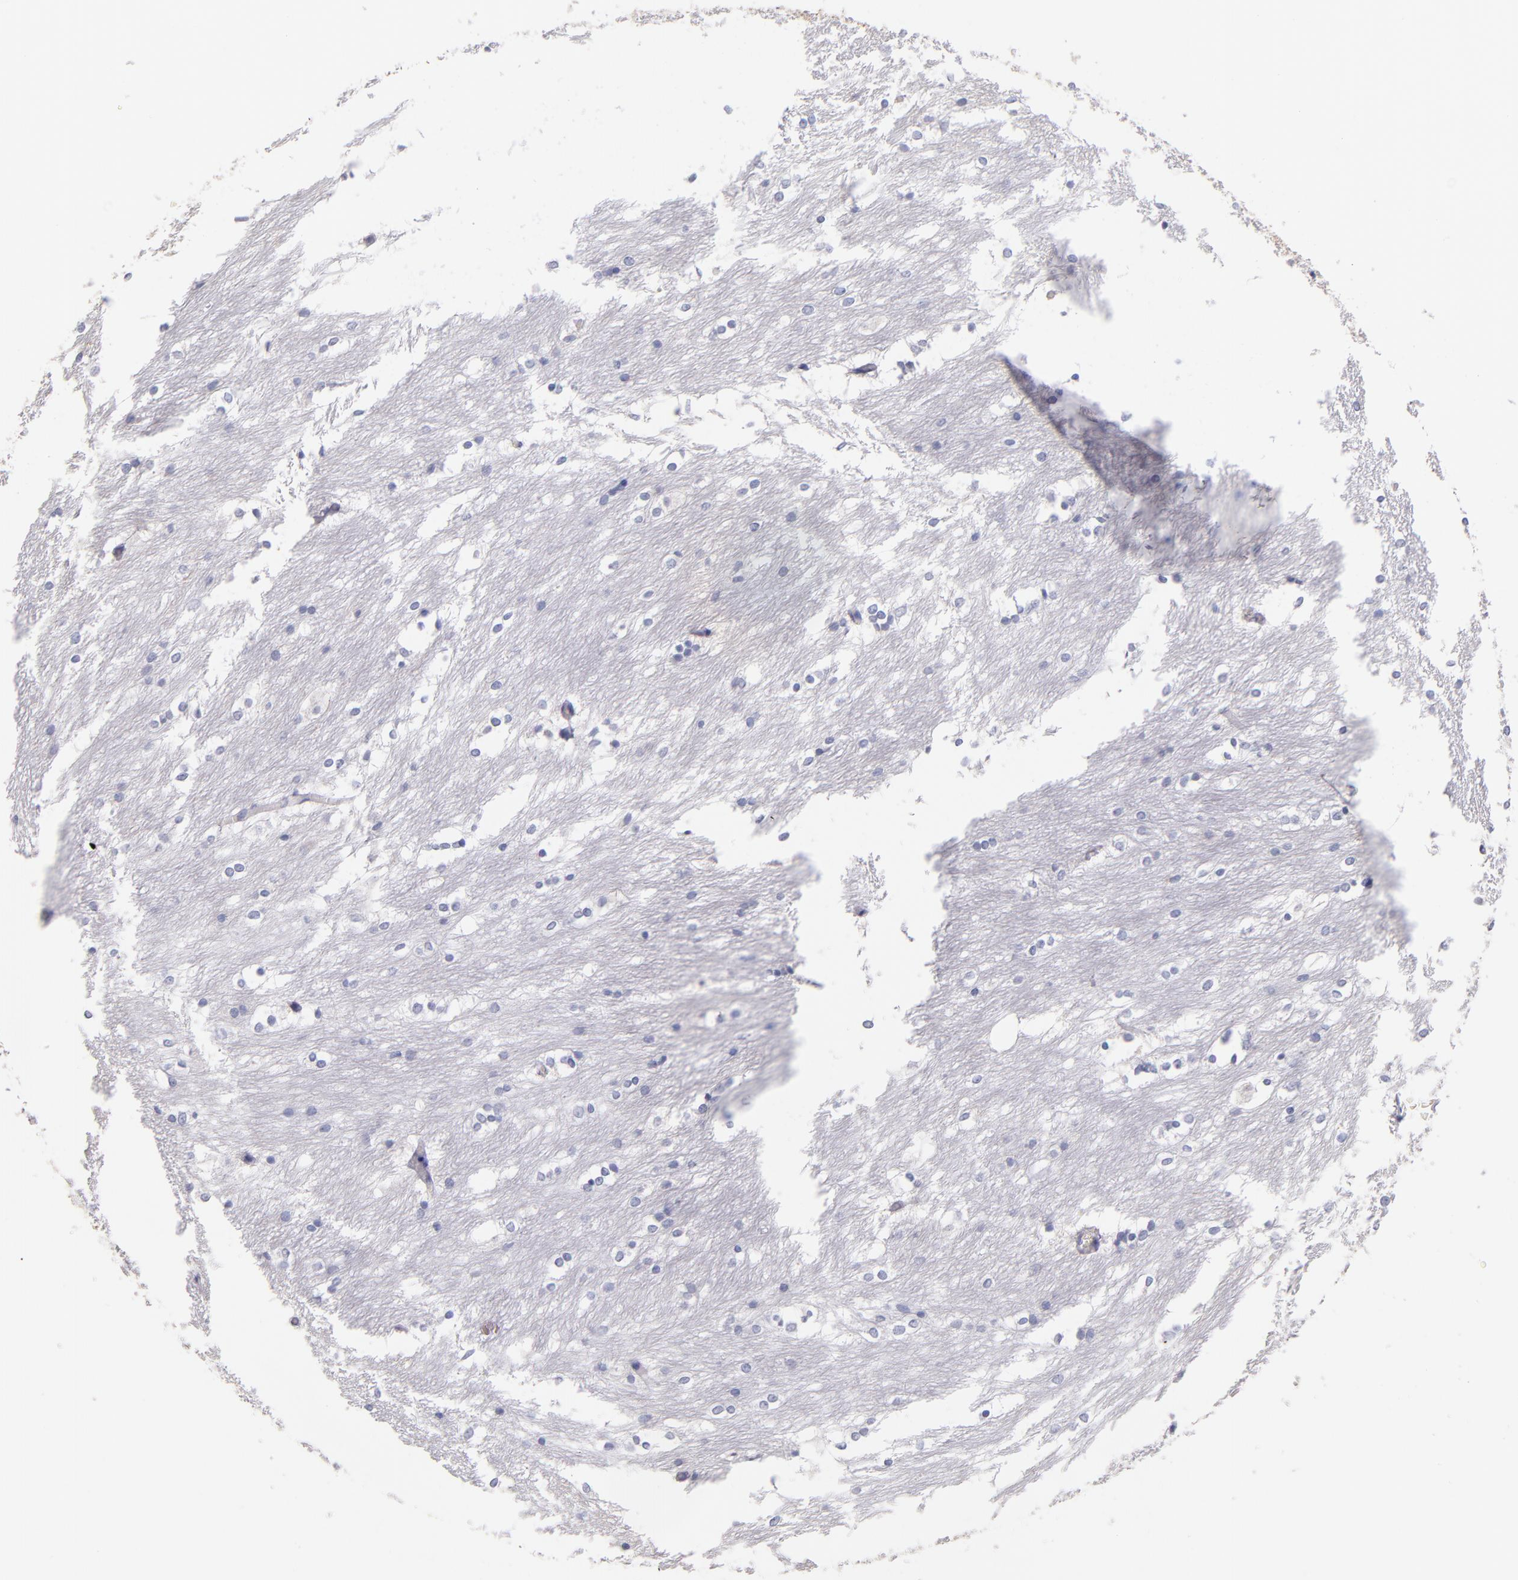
{"staining": {"intensity": "negative", "quantity": "none", "location": "none"}, "tissue": "caudate", "cell_type": "Glial cells", "image_type": "normal", "snomed": [{"axis": "morphology", "description": "Normal tissue, NOS"}, {"axis": "topography", "description": "Lateral ventricle wall"}], "caption": "High power microscopy photomicrograph of an immunohistochemistry (IHC) histopathology image of normal caudate, revealing no significant staining in glial cells.", "gene": "KIT", "patient": {"sex": "female", "age": 19}}